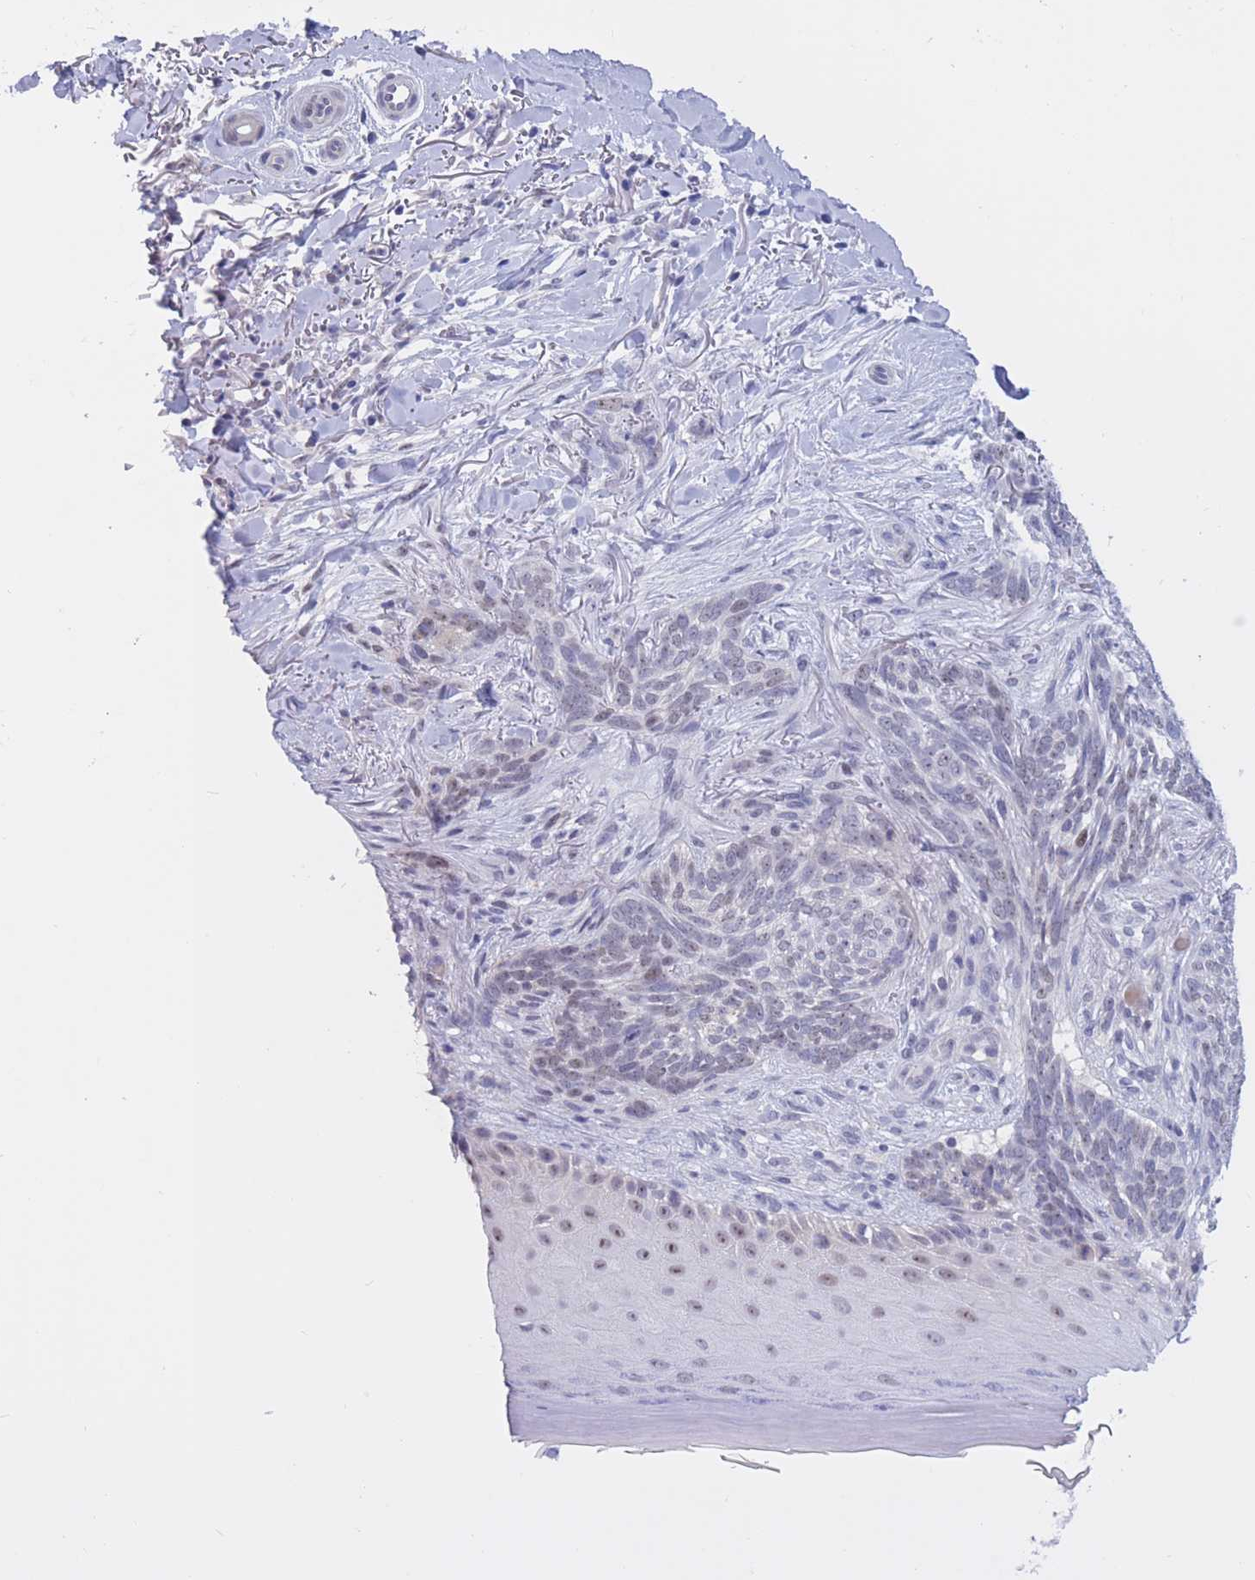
{"staining": {"intensity": "negative", "quantity": "none", "location": "none"}, "tissue": "skin cancer", "cell_type": "Tumor cells", "image_type": "cancer", "snomed": [{"axis": "morphology", "description": "Normal tissue, NOS"}, {"axis": "morphology", "description": "Basal cell carcinoma"}, {"axis": "topography", "description": "Skin"}], "caption": "Protein analysis of basal cell carcinoma (skin) reveals no significant expression in tumor cells.", "gene": "BOP1", "patient": {"sex": "female", "age": 67}}